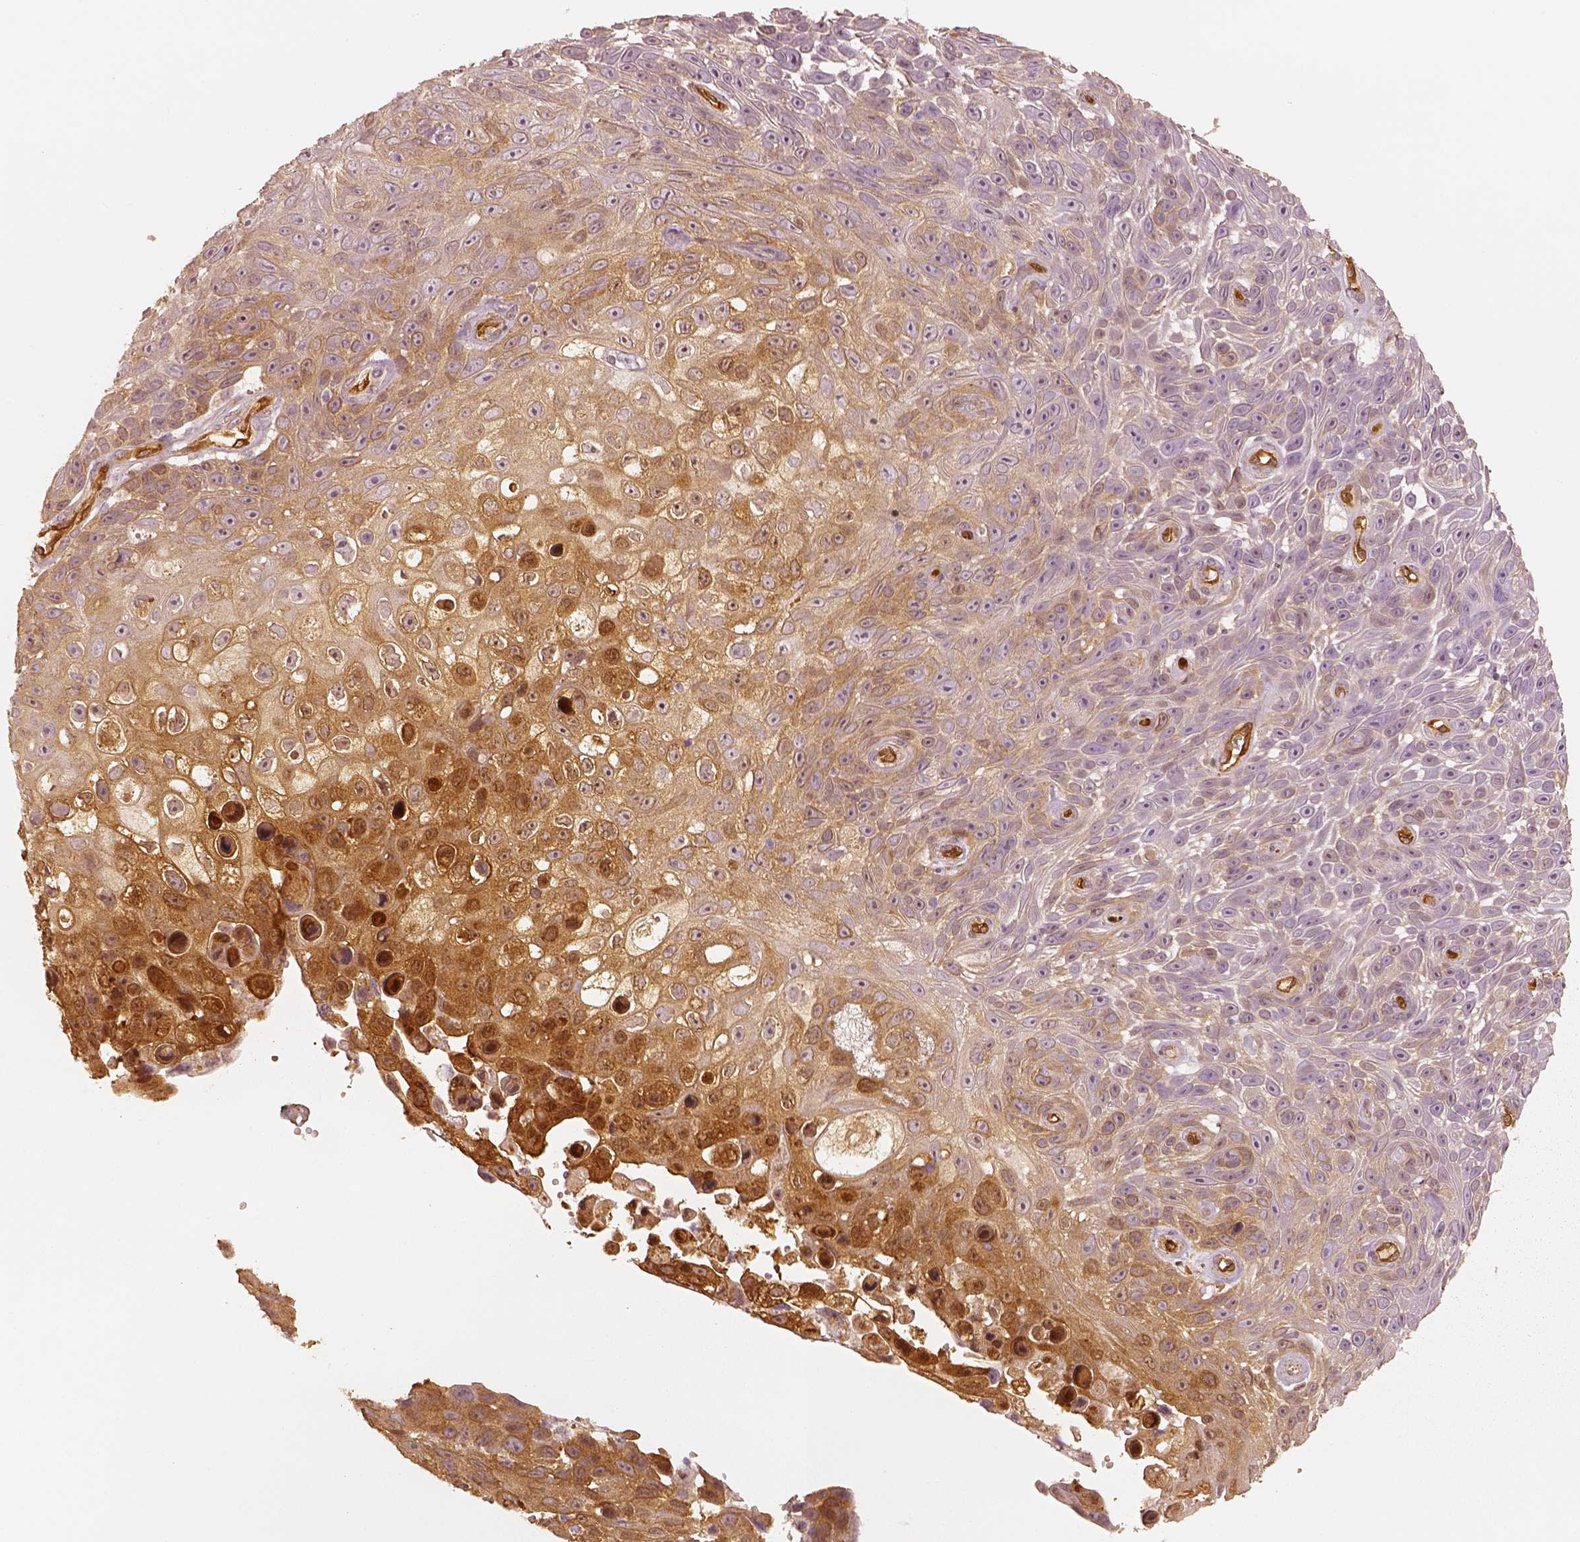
{"staining": {"intensity": "moderate", "quantity": "25%-75%", "location": "cytoplasmic/membranous"}, "tissue": "skin cancer", "cell_type": "Tumor cells", "image_type": "cancer", "snomed": [{"axis": "morphology", "description": "Squamous cell carcinoma, NOS"}, {"axis": "topography", "description": "Skin"}], "caption": "IHC (DAB) staining of skin squamous cell carcinoma demonstrates moderate cytoplasmic/membranous protein staining in approximately 25%-75% of tumor cells.", "gene": "FSCN1", "patient": {"sex": "male", "age": 82}}